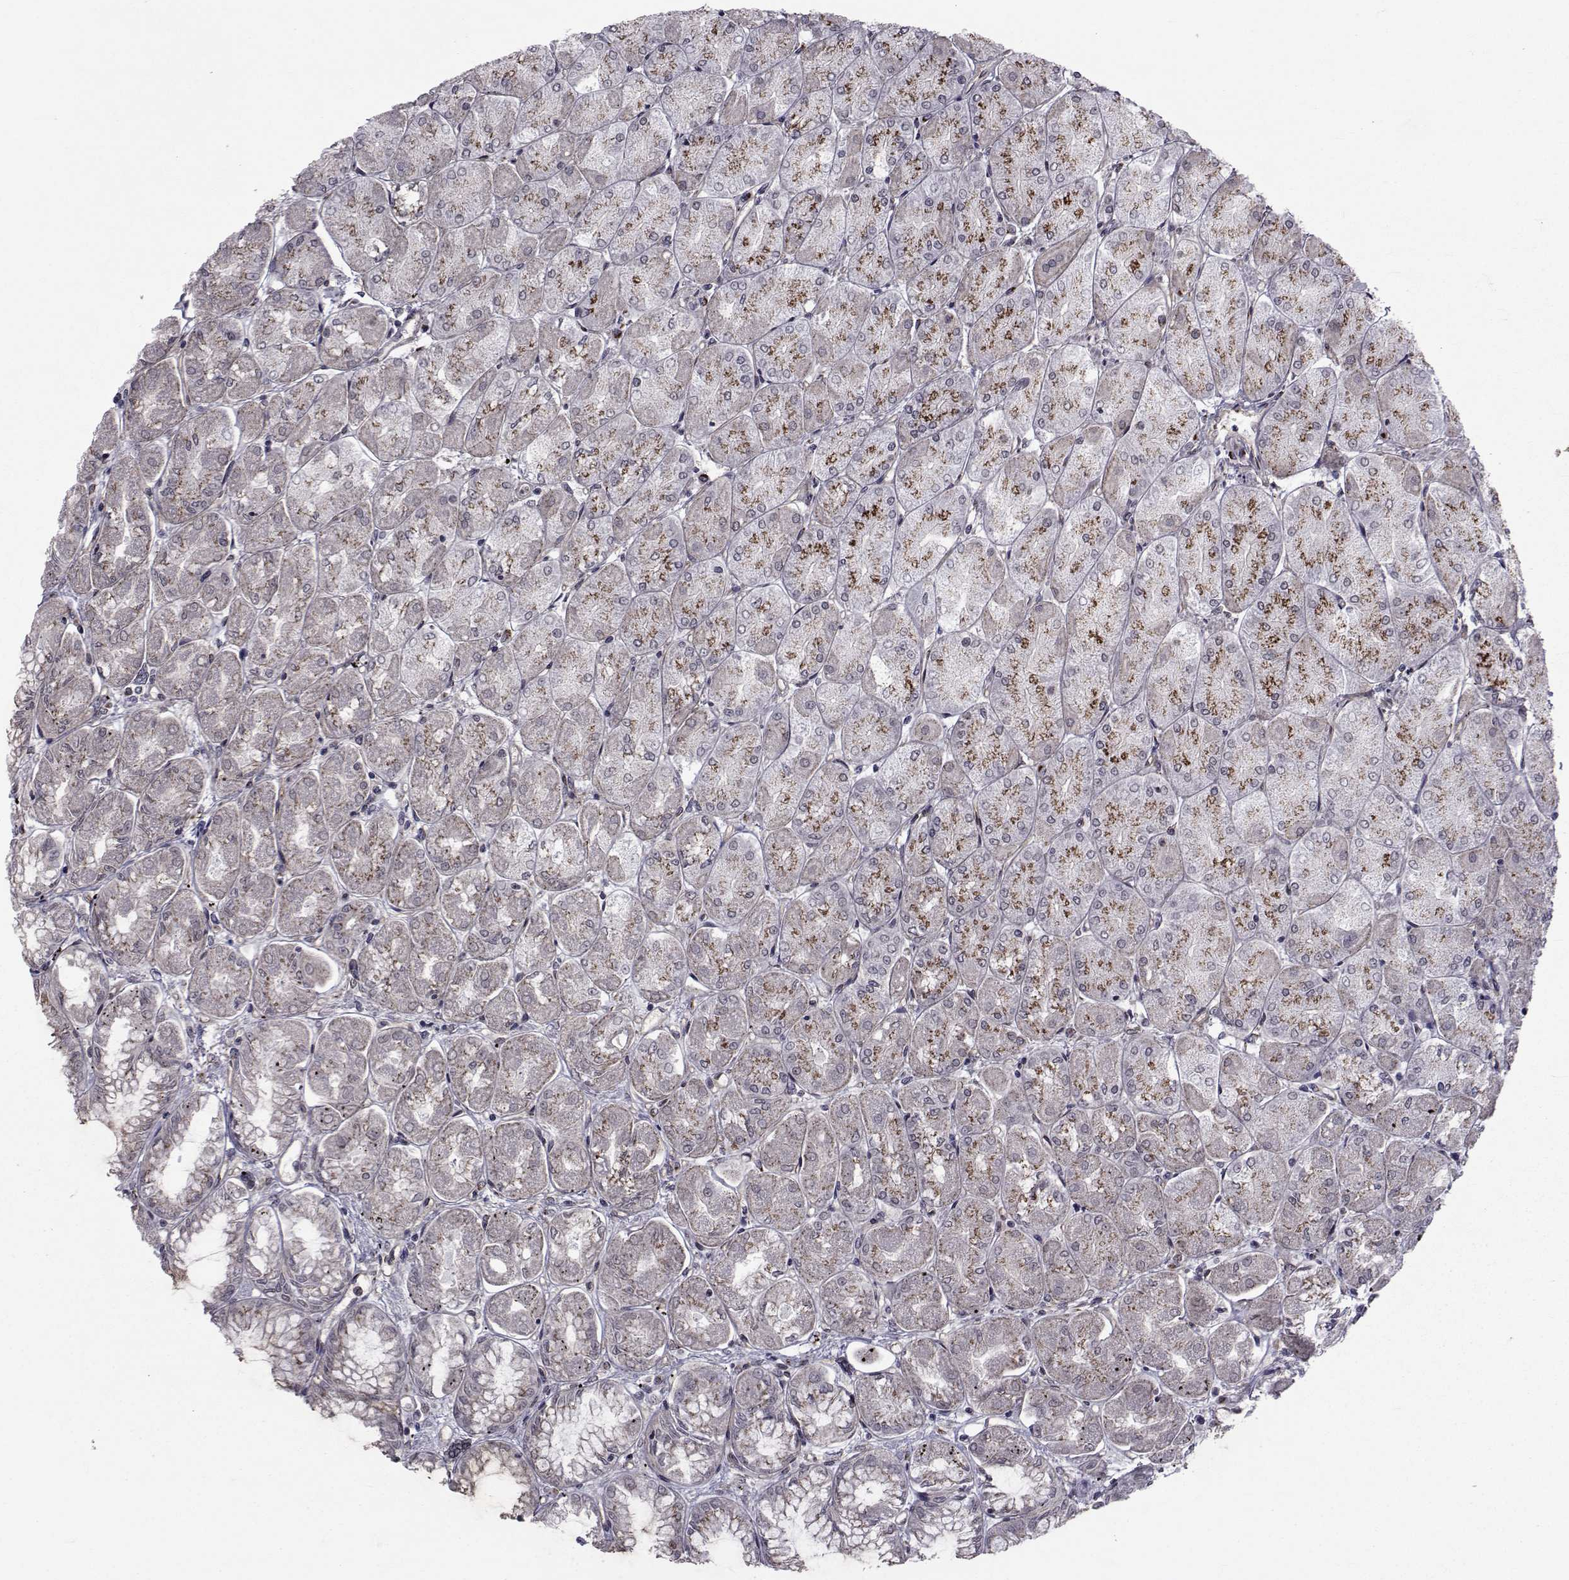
{"staining": {"intensity": "strong", "quantity": ">75%", "location": "cytoplasmic/membranous"}, "tissue": "stomach", "cell_type": "Glandular cells", "image_type": "normal", "snomed": [{"axis": "morphology", "description": "Normal tissue, NOS"}, {"axis": "topography", "description": "Stomach, upper"}], "caption": "Immunohistochemical staining of normal stomach shows >75% levels of strong cytoplasmic/membranous protein staining in approximately >75% of glandular cells.", "gene": "ATP6V1C2", "patient": {"sex": "male", "age": 60}}